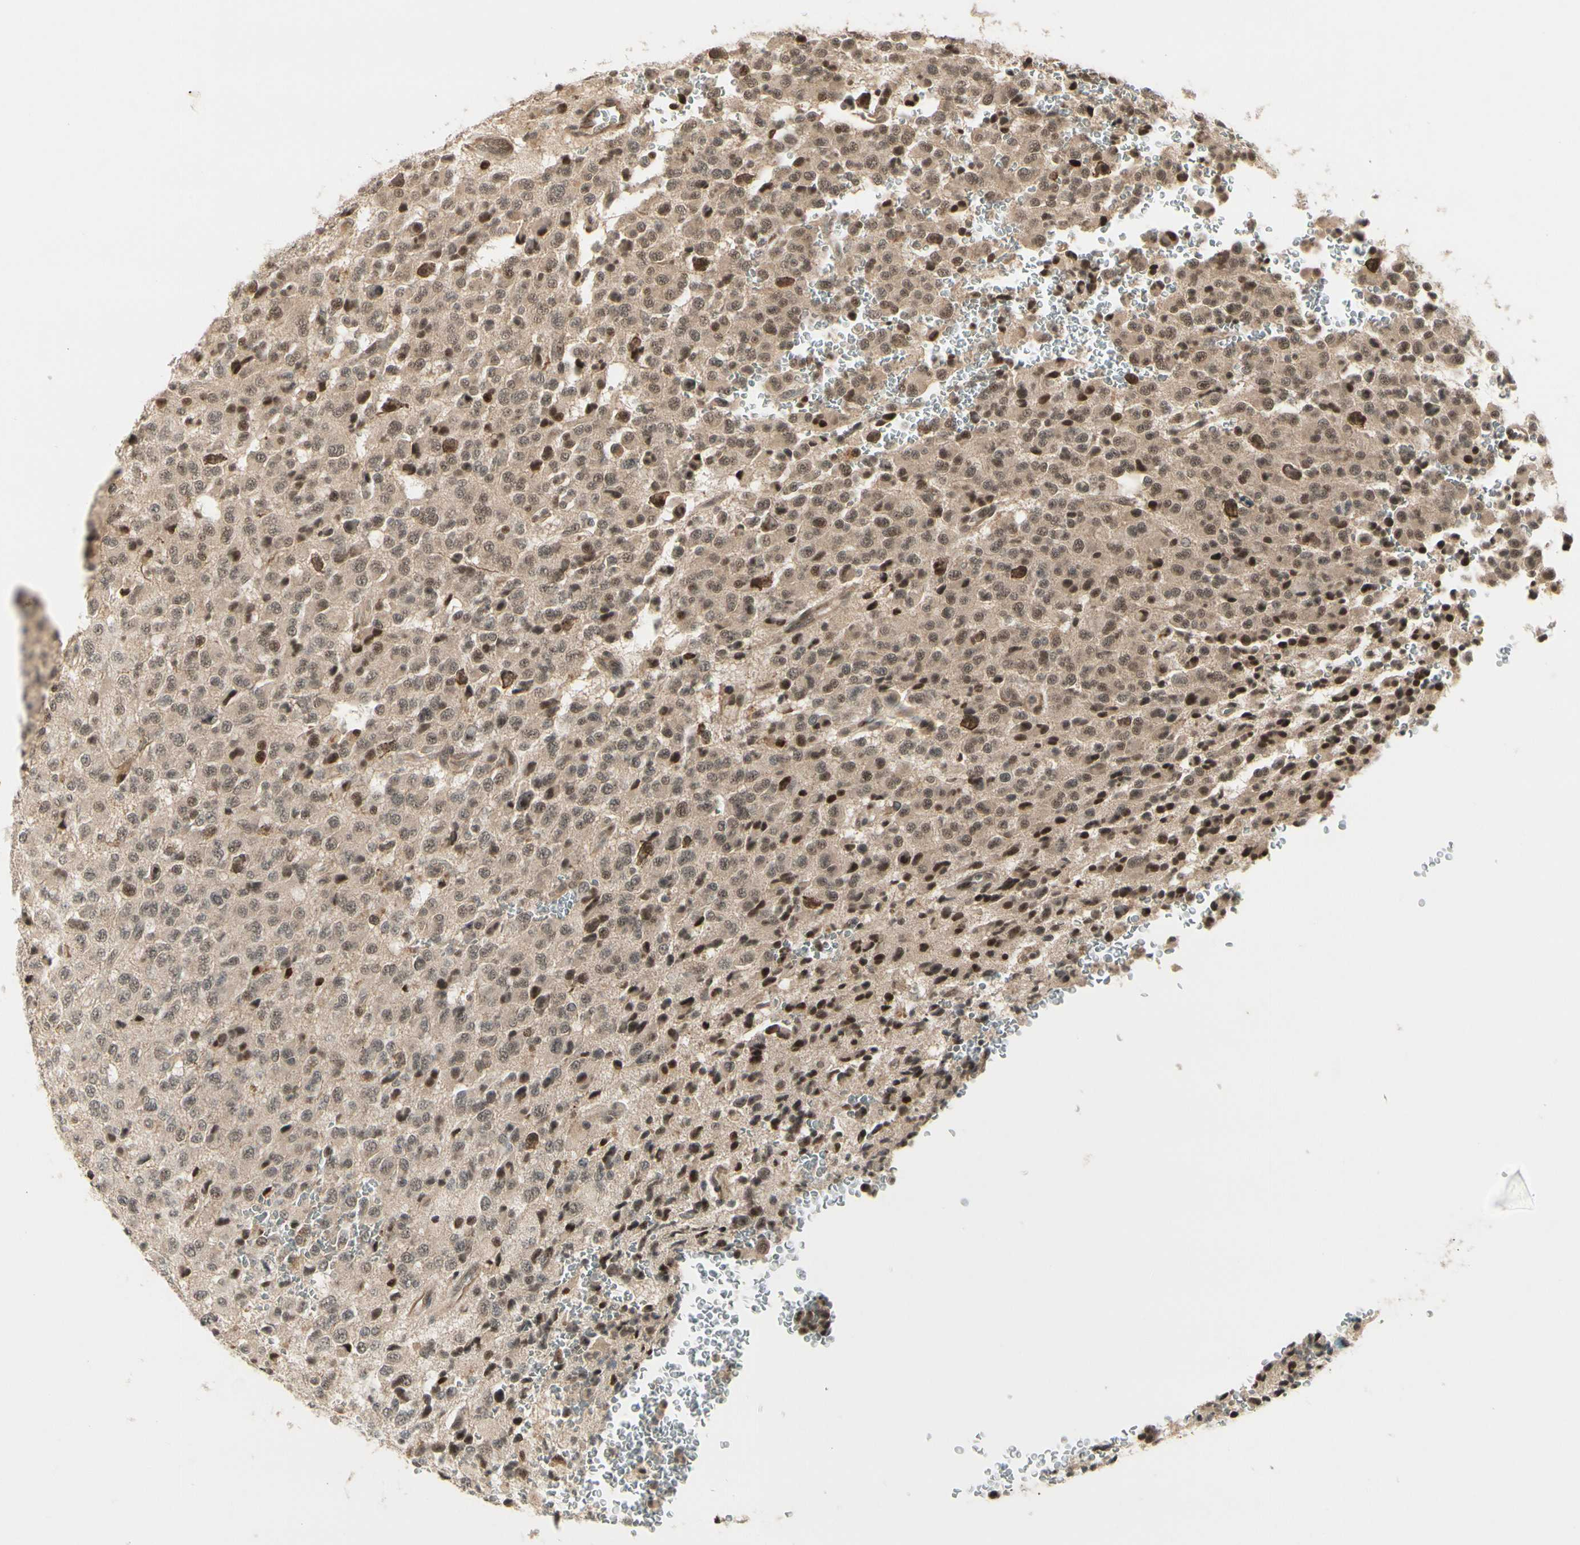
{"staining": {"intensity": "strong", "quantity": "25%-75%", "location": "nuclear"}, "tissue": "glioma", "cell_type": "Tumor cells", "image_type": "cancer", "snomed": [{"axis": "morphology", "description": "Glioma, malignant, High grade"}, {"axis": "topography", "description": "pancreas cauda"}], "caption": "There is high levels of strong nuclear expression in tumor cells of malignant high-grade glioma, as demonstrated by immunohistochemical staining (brown color).", "gene": "CDK11A", "patient": {"sex": "male", "age": 60}}